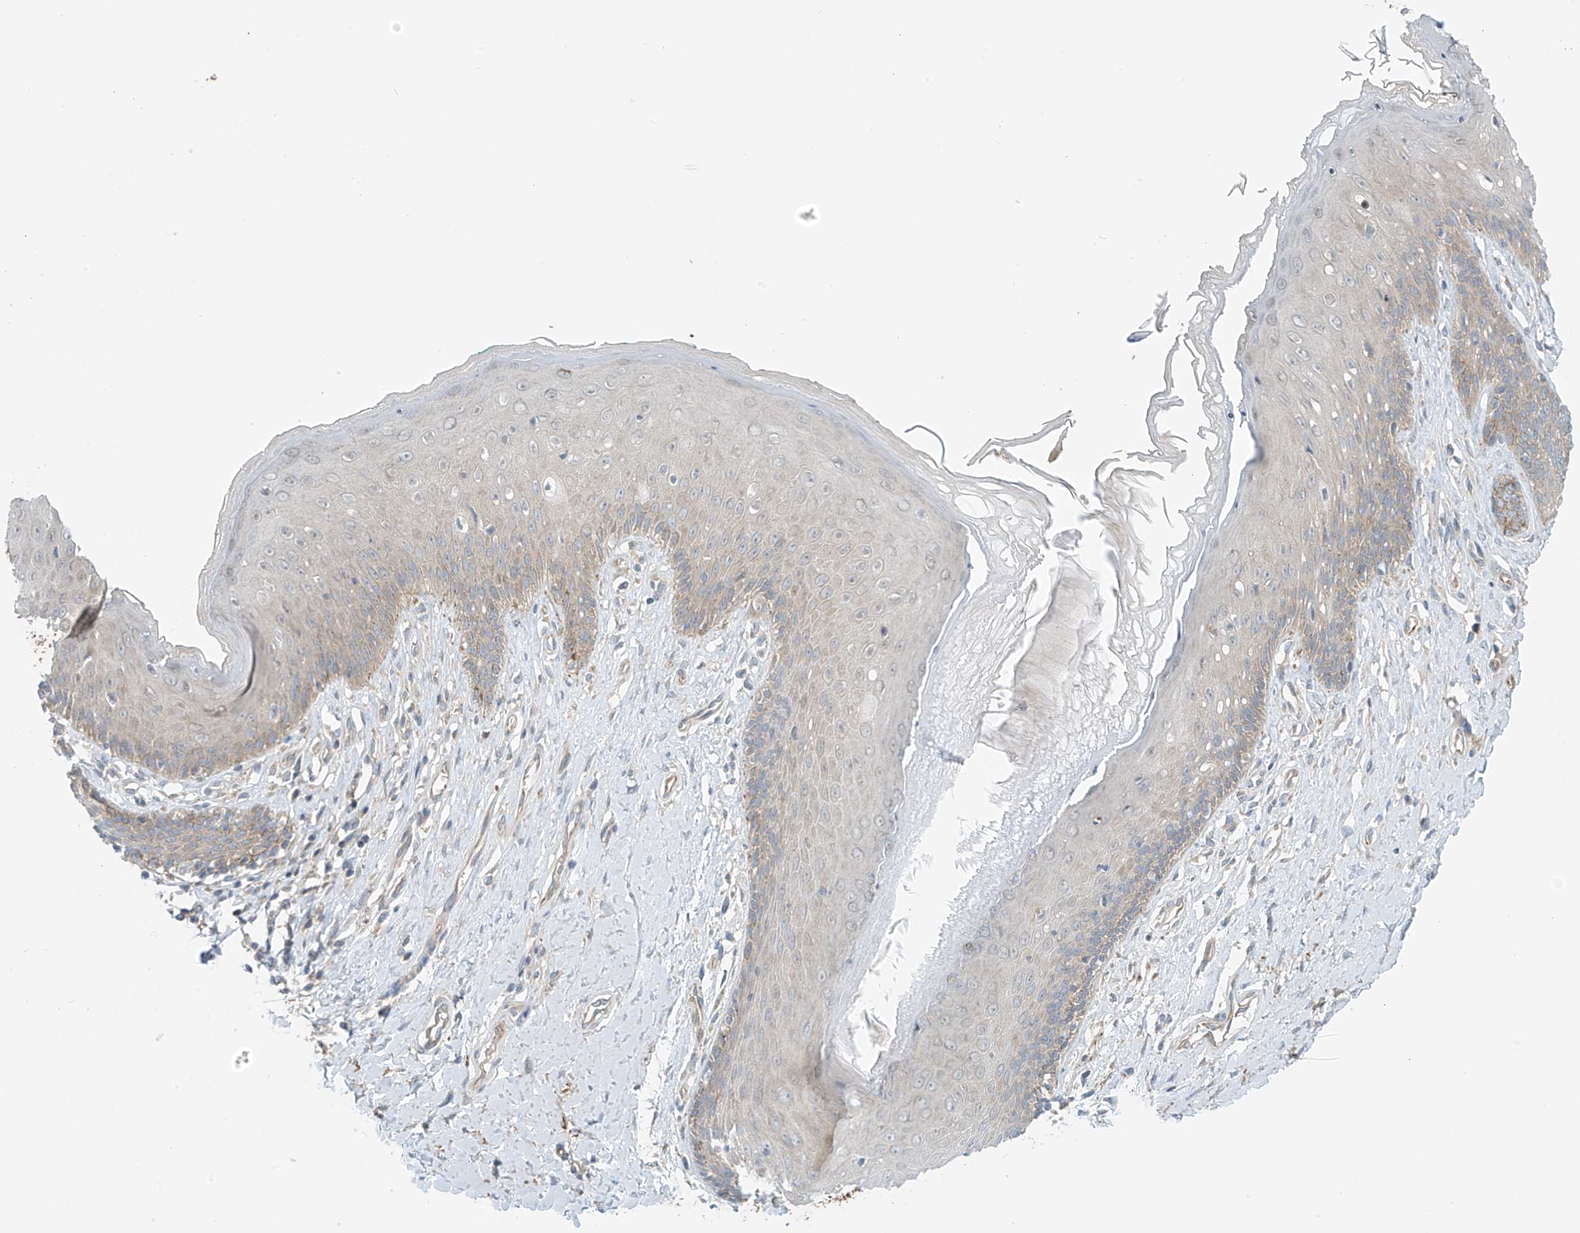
{"staining": {"intensity": "negative", "quantity": "none", "location": "none"}, "tissue": "skin", "cell_type": "Epidermal cells", "image_type": "normal", "snomed": [{"axis": "morphology", "description": "Normal tissue, NOS"}, {"axis": "morphology", "description": "Squamous cell carcinoma, NOS"}, {"axis": "topography", "description": "Vulva"}], "caption": "This is a photomicrograph of immunohistochemistry (IHC) staining of normal skin, which shows no expression in epidermal cells.", "gene": "FSD1L", "patient": {"sex": "female", "age": 85}}